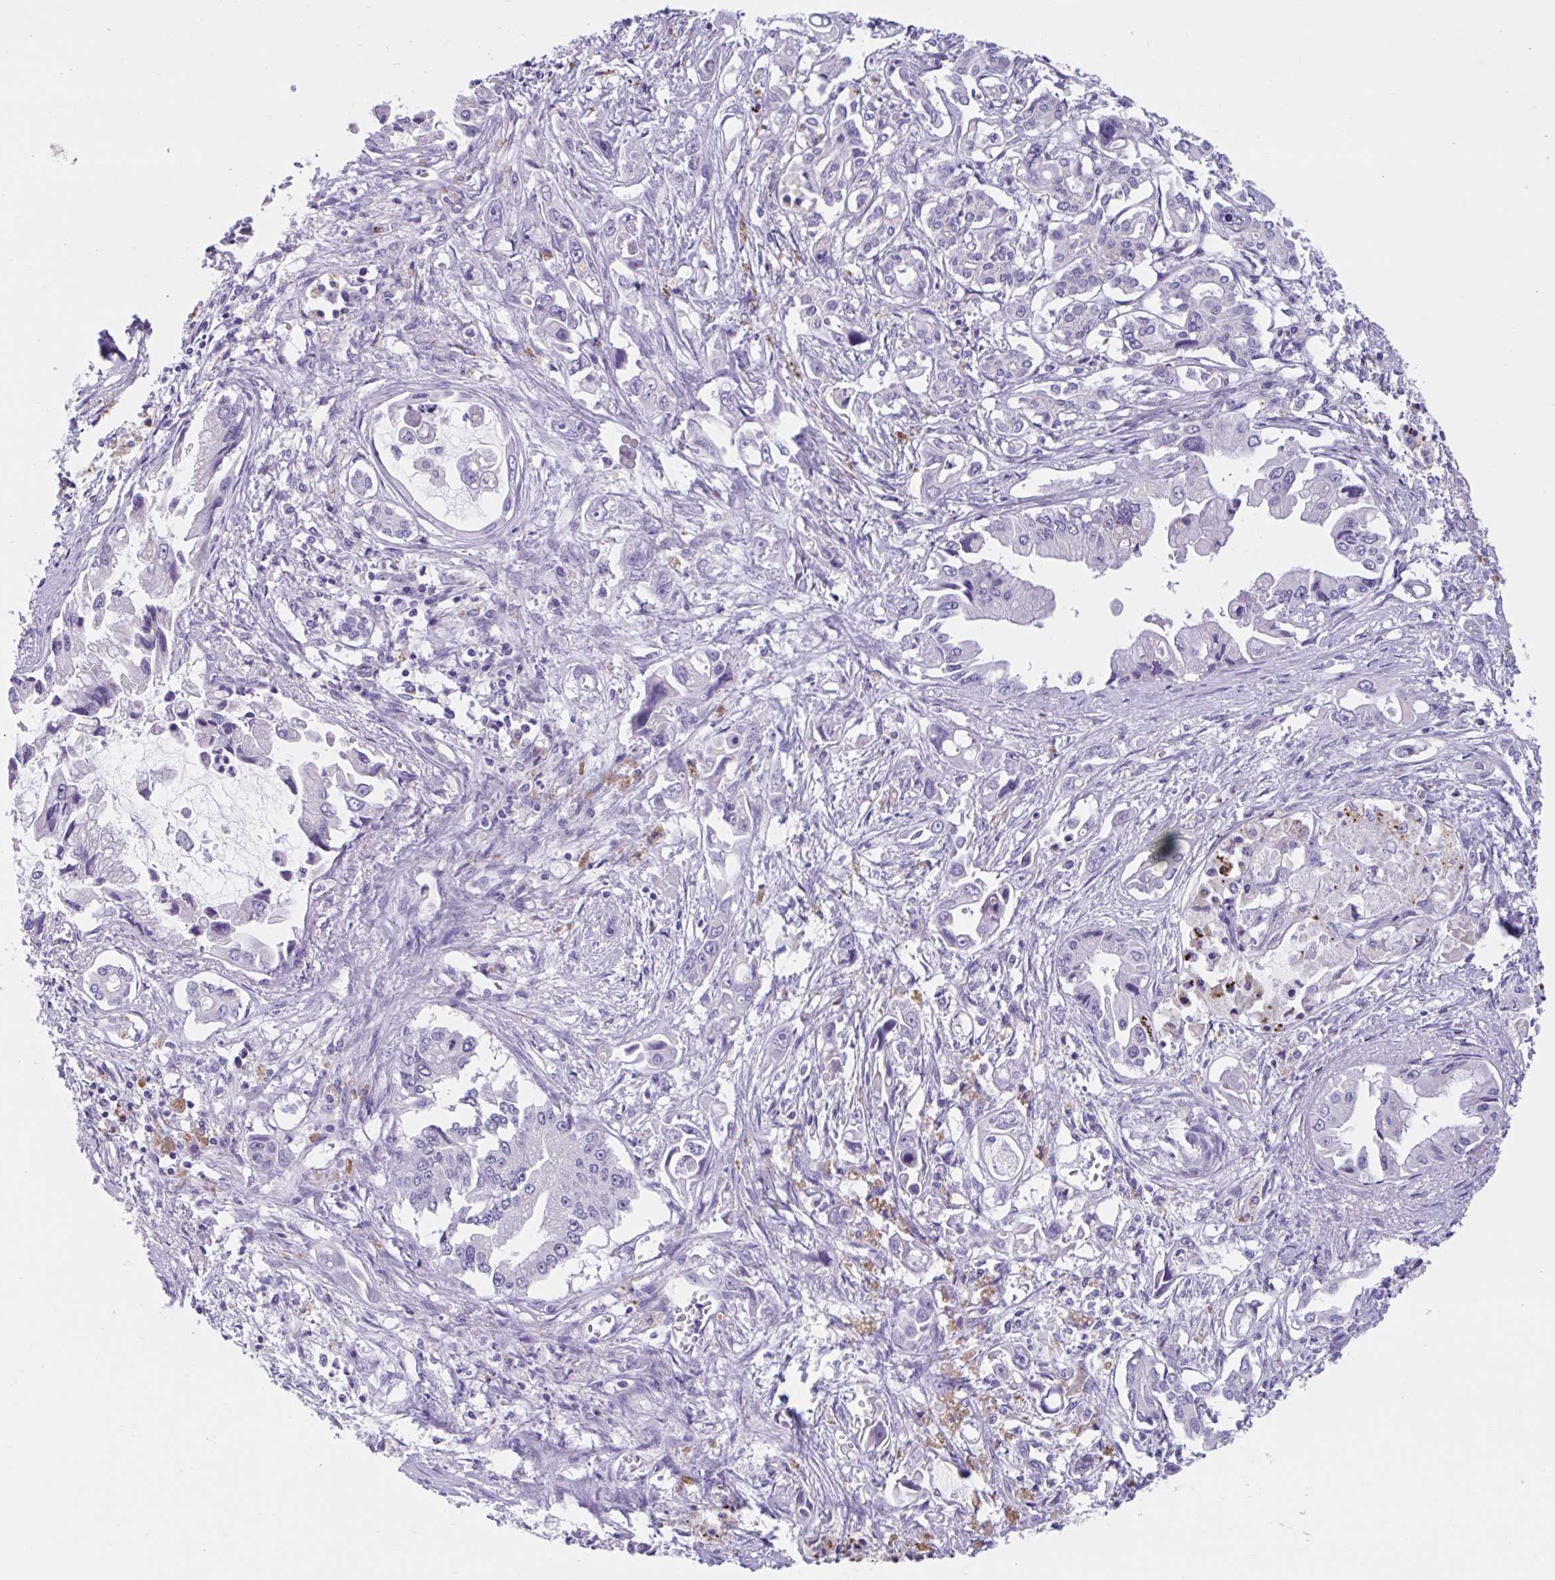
{"staining": {"intensity": "negative", "quantity": "none", "location": "none"}, "tissue": "pancreatic cancer", "cell_type": "Tumor cells", "image_type": "cancer", "snomed": [{"axis": "morphology", "description": "Adenocarcinoma, NOS"}, {"axis": "topography", "description": "Pancreas"}], "caption": "The histopathology image demonstrates no significant positivity in tumor cells of pancreatic adenocarcinoma.", "gene": "GPR162", "patient": {"sex": "male", "age": 84}}